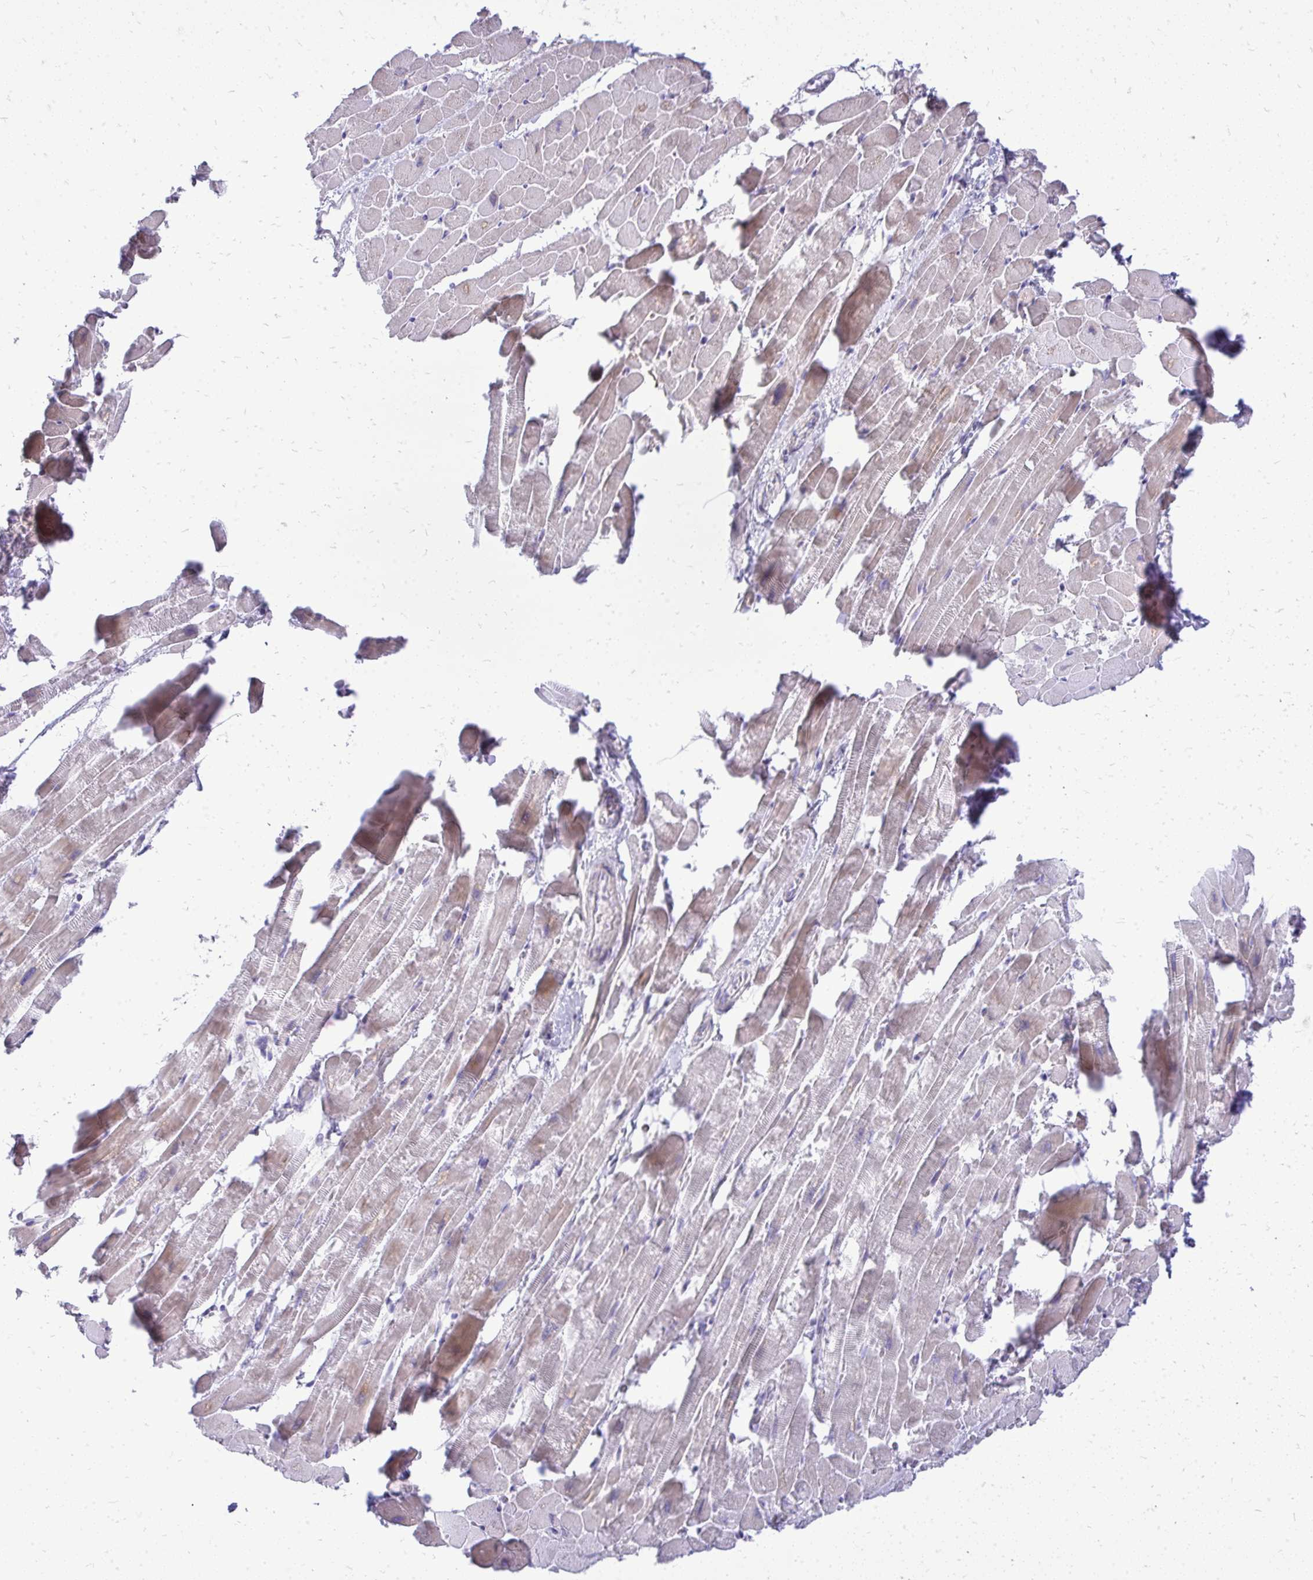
{"staining": {"intensity": "weak", "quantity": "25%-75%", "location": "cytoplasmic/membranous"}, "tissue": "heart muscle", "cell_type": "Cardiomyocytes", "image_type": "normal", "snomed": [{"axis": "morphology", "description": "Normal tissue, NOS"}, {"axis": "topography", "description": "Heart"}], "caption": "Heart muscle was stained to show a protein in brown. There is low levels of weak cytoplasmic/membranous positivity in approximately 25%-75% of cardiomyocytes. Using DAB (3,3'-diaminobenzidine) (brown) and hematoxylin (blue) stains, captured at high magnification using brightfield microscopy.", "gene": "OR8D1", "patient": {"sex": "male", "age": 37}}